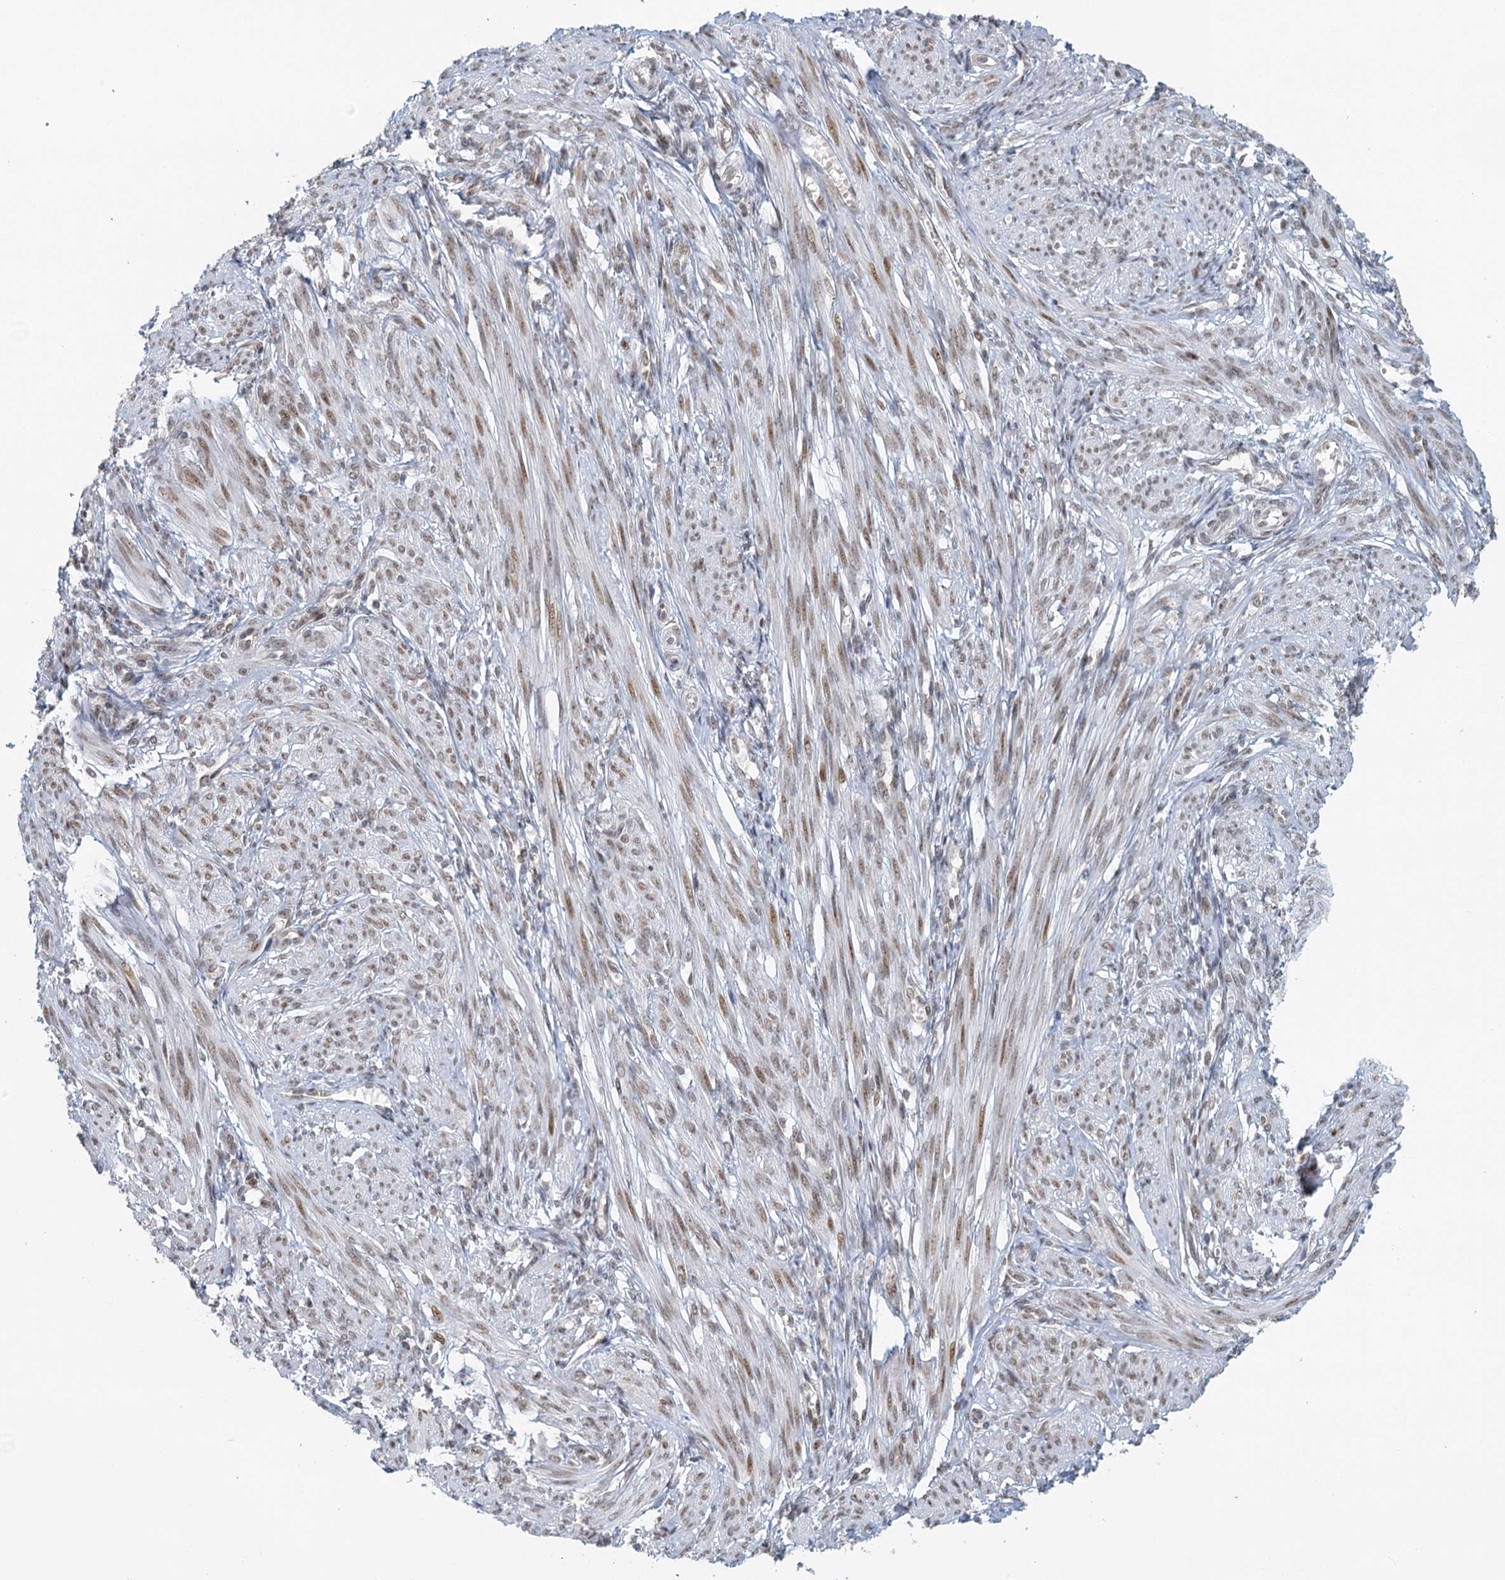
{"staining": {"intensity": "moderate", "quantity": "25%-75%", "location": "nuclear"}, "tissue": "smooth muscle", "cell_type": "Smooth muscle cells", "image_type": "normal", "snomed": [{"axis": "morphology", "description": "Normal tissue, NOS"}, {"axis": "topography", "description": "Smooth muscle"}], "caption": "Benign smooth muscle was stained to show a protein in brown. There is medium levels of moderate nuclear staining in approximately 25%-75% of smooth muscle cells.", "gene": "TREX1", "patient": {"sex": "female", "age": 39}}